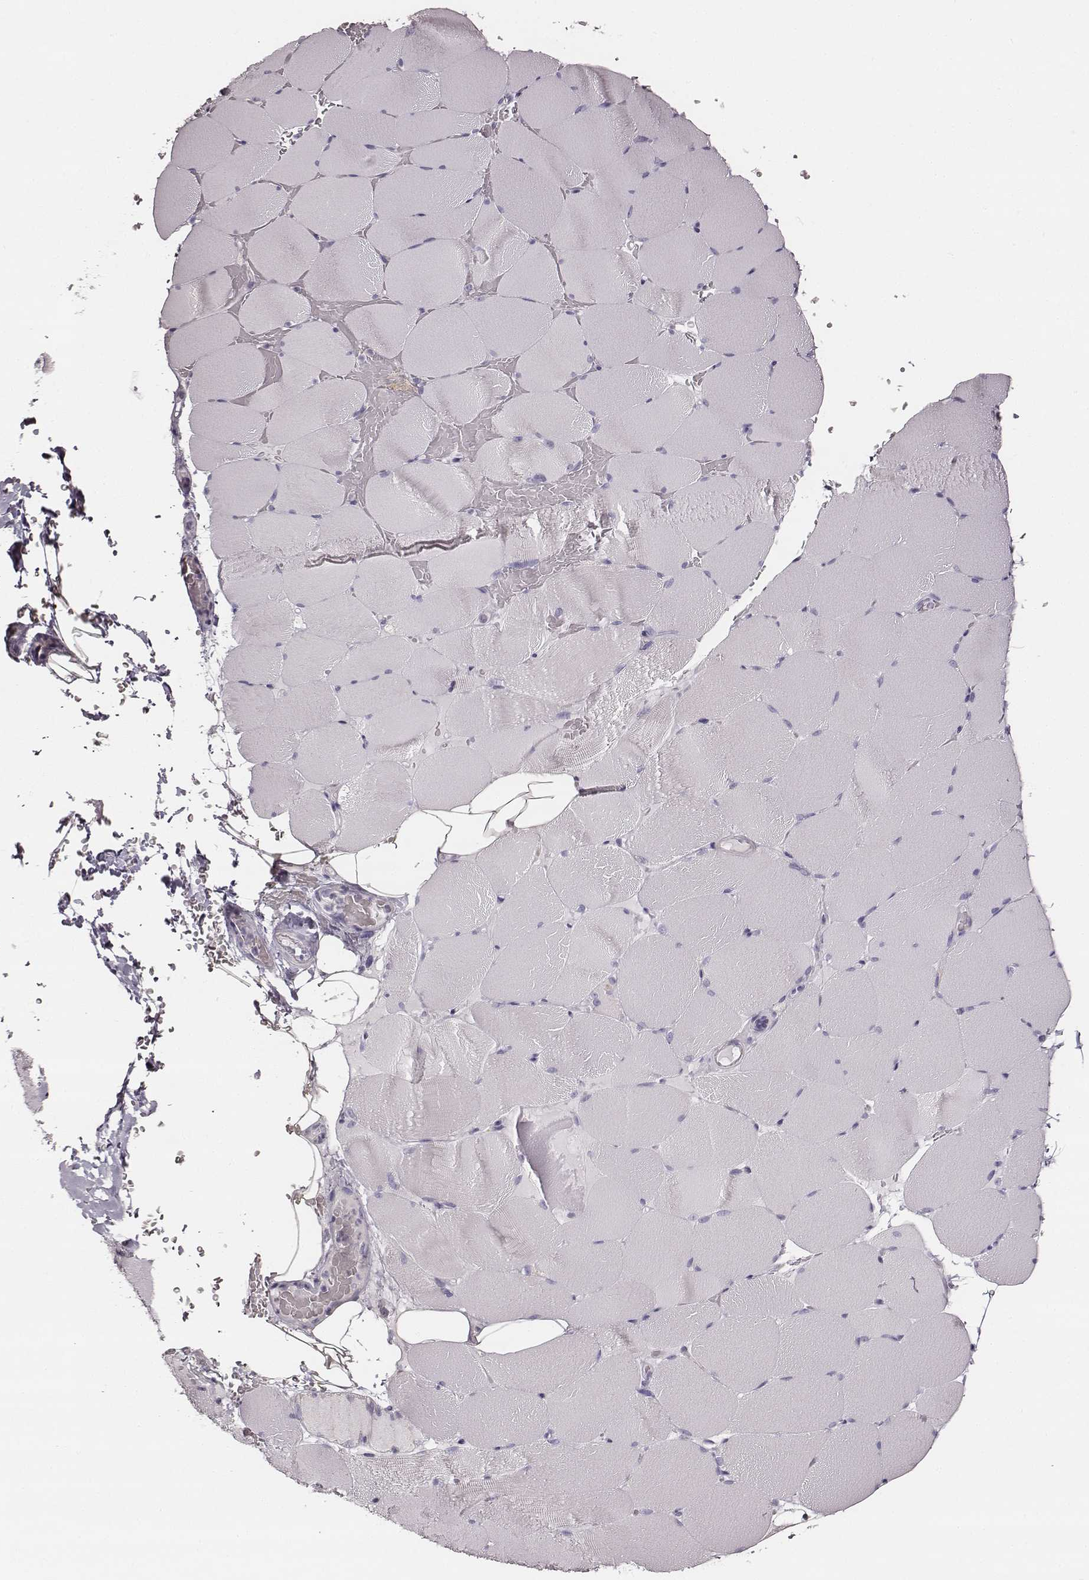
{"staining": {"intensity": "negative", "quantity": "none", "location": "none"}, "tissue": "skeletal muscle", "cell_type": "Myocytes", "image_type": "normal", "snomed": [{"axis": "morphology", "description": "Normal tissue, NOS"}, {"axis": "topography", "description": "Skeletal muscle"}], "caption": "The IHC micrograph has no significant expression in myocytes of skeletal muscle.", "gene": "UBL4B", "patient": {"sex": "female", "age": 37}}